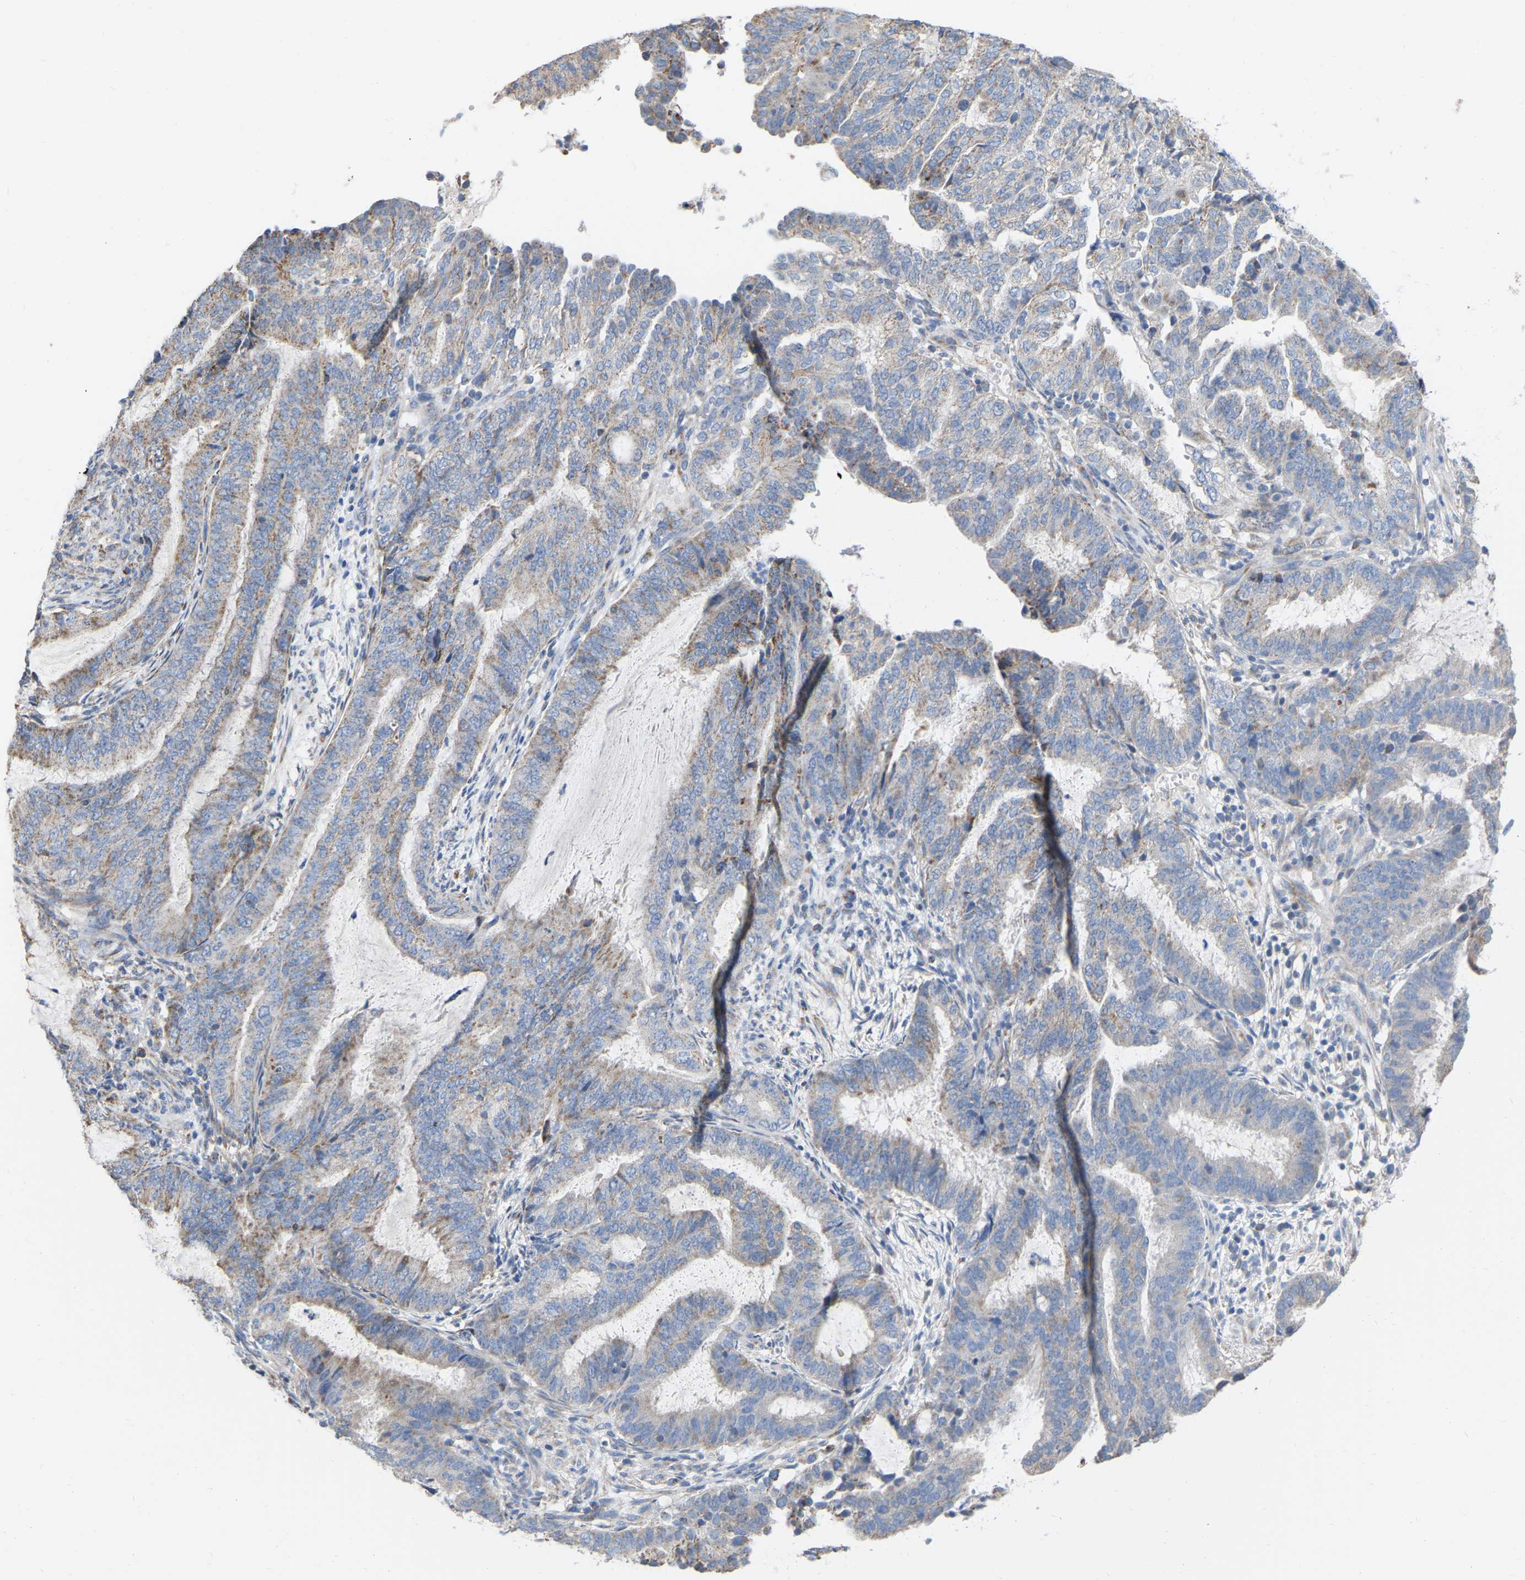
{"staining": {"intensity": "weak", "quantity": "<25%", "location": "cytoplasmic/membranous"}, "tissue": "endometrial cancer", "cell_type": "Tumor cells", "image_type": "cancer", "snomed": [{"axis": "morphology", "description": "Adenocarcinoma, NOS"}, {"axis": "topography", "description": "Endometrium"}], "caption": "Immunohistochemical staining of endometrial cancer shows no significant positivity in tumor cells.", "gene": "CBLB", "patient": {"sex": "female", "age": 51}}